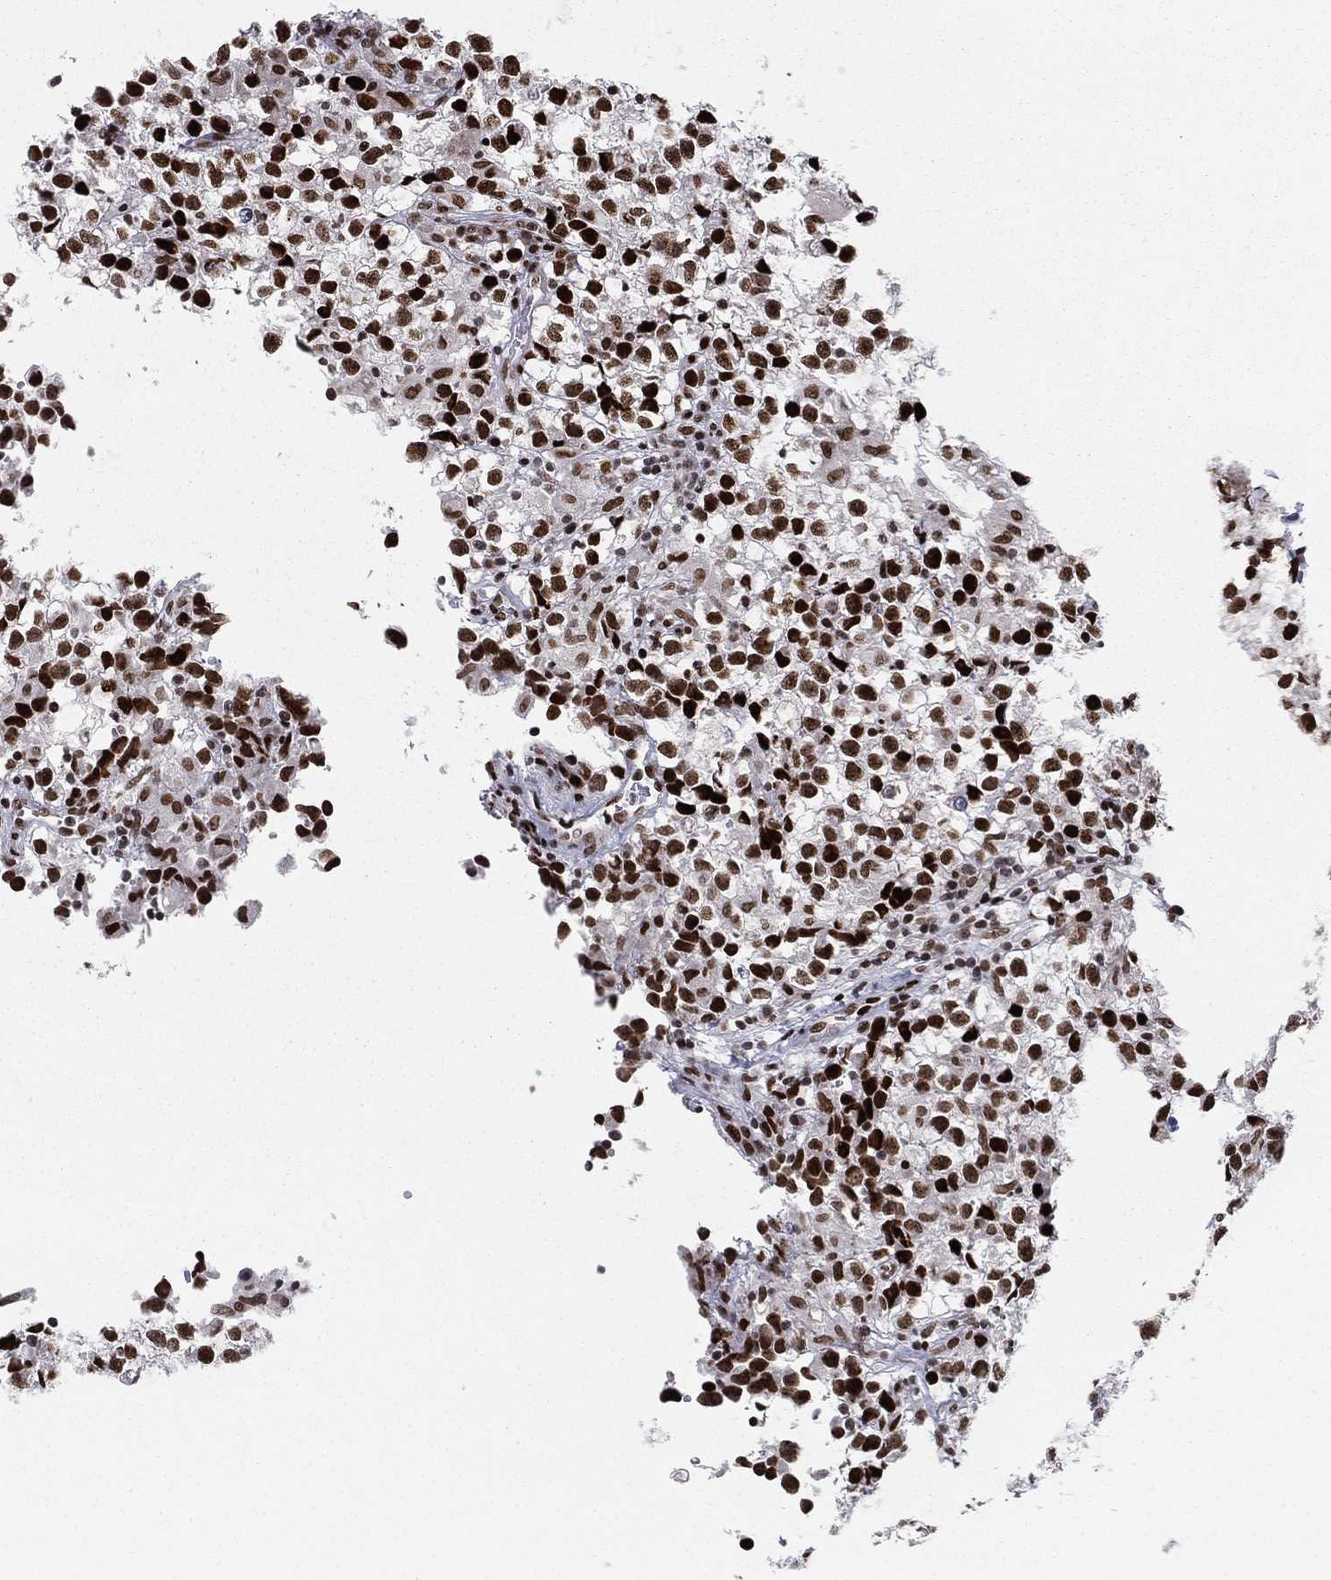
{"staining": {"intensity": "strong", "quantity": ">75%", "location": "nuclear"}, "tissue": "testis cancer", "cell_type": "Tumor cells", "image_type": "cancer", "snomed": [{"axis": "morphology", "description": "Seminoma, NOS"}, {"axis": "topography", "description": "Testis"}], "caption": "Approximately >75% of tumor cells in human seminoma (testis) reveal strong nuclear protein expression as visualized by brown immunohistochemical staining.", "gene": "RTF1", "patient": {"sex": "male", "age": 31}}